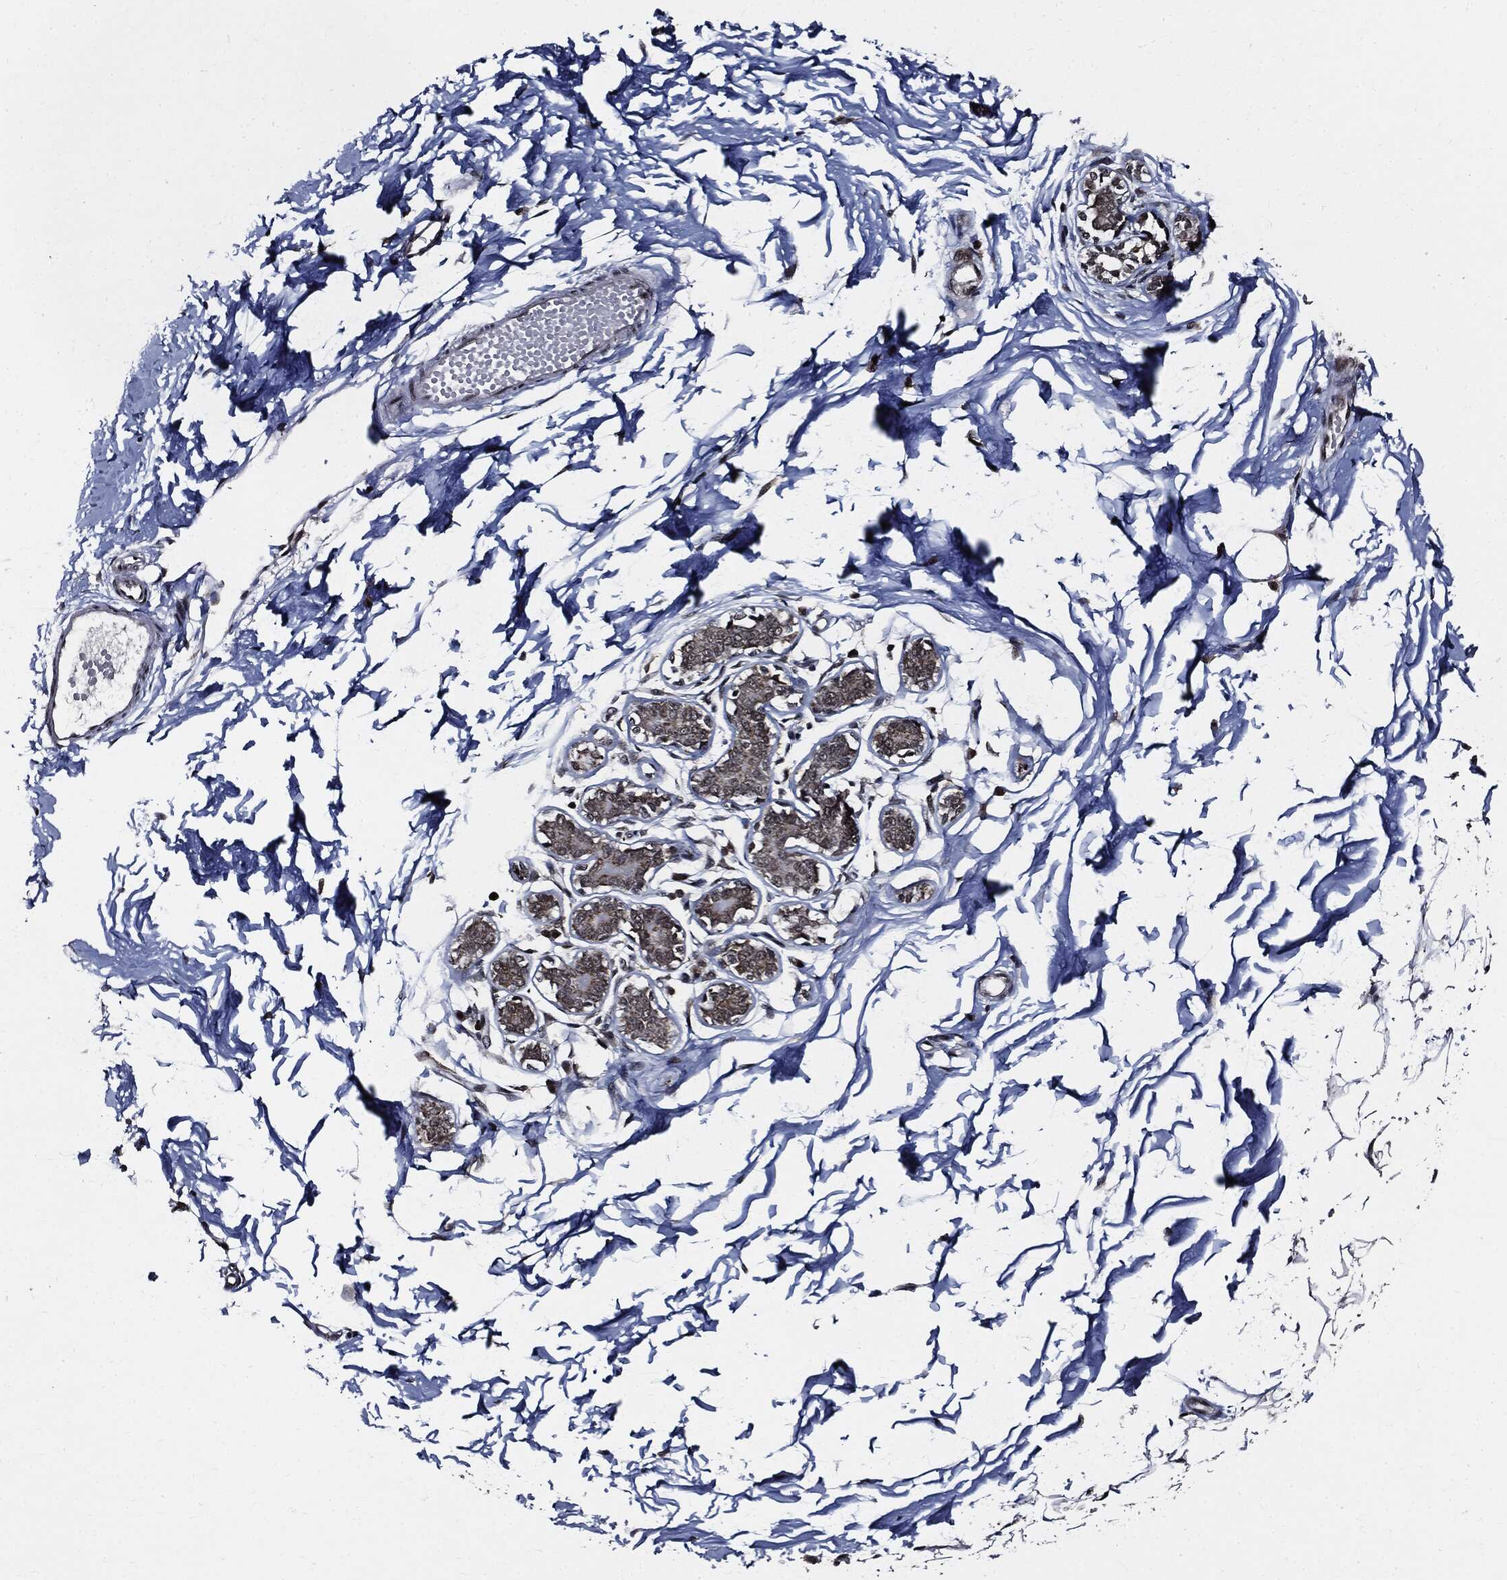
{"staining": {"intensity": "negative", "quantity": "none", "location": "none"}, "tissue": "breast", "cell_type": "Adipocytes", "image_type": "normal", "snomed": [{"axis": "morphology", "description": "Normal tissue, NOS"}, {"axis": "topography", "description": "Breast"}], "caption": "IHC of normal human breast demonstrates no staining in adipocytes.", "gene": "SUGT1", "patient": {"sex": "female", "age": 37}}